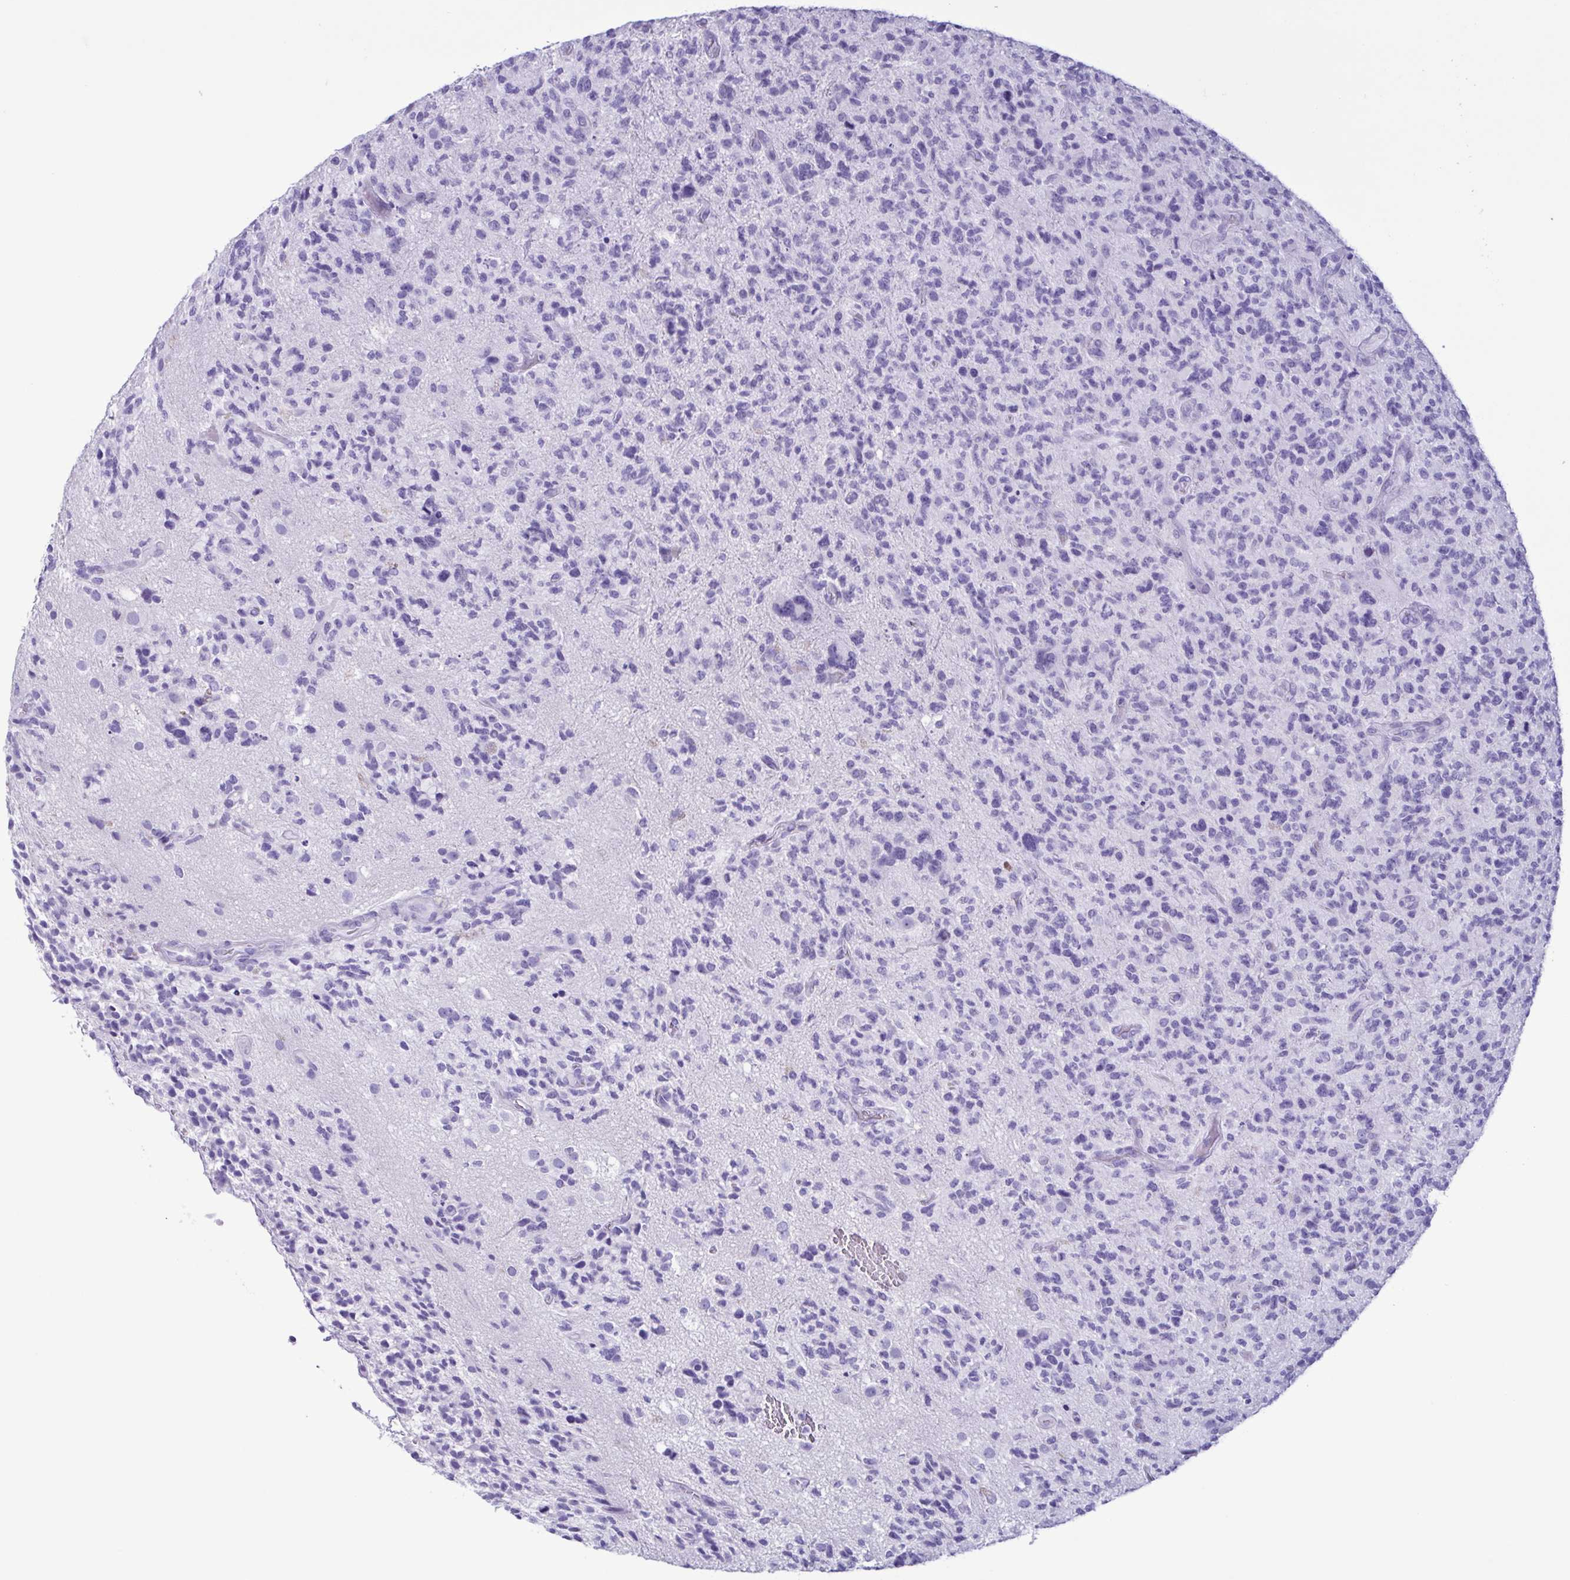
{"staining": {"intensity": "negative", "quantity": "none", "location": "none"}, "tissue": "glioma", "cell_type": "Tumor cells", "image_type": "cancer", "snomed": [{"axis": "morphology", "description": "Glioma, malignant, High grade"}, {"axis": "topography", "description": "Brain"}], "caption": "Immunohistochemistry of glioma demonstrates no expression in tumor cells.", "gene": "LTF", "patient": {"sex": "female", "age": 71}}